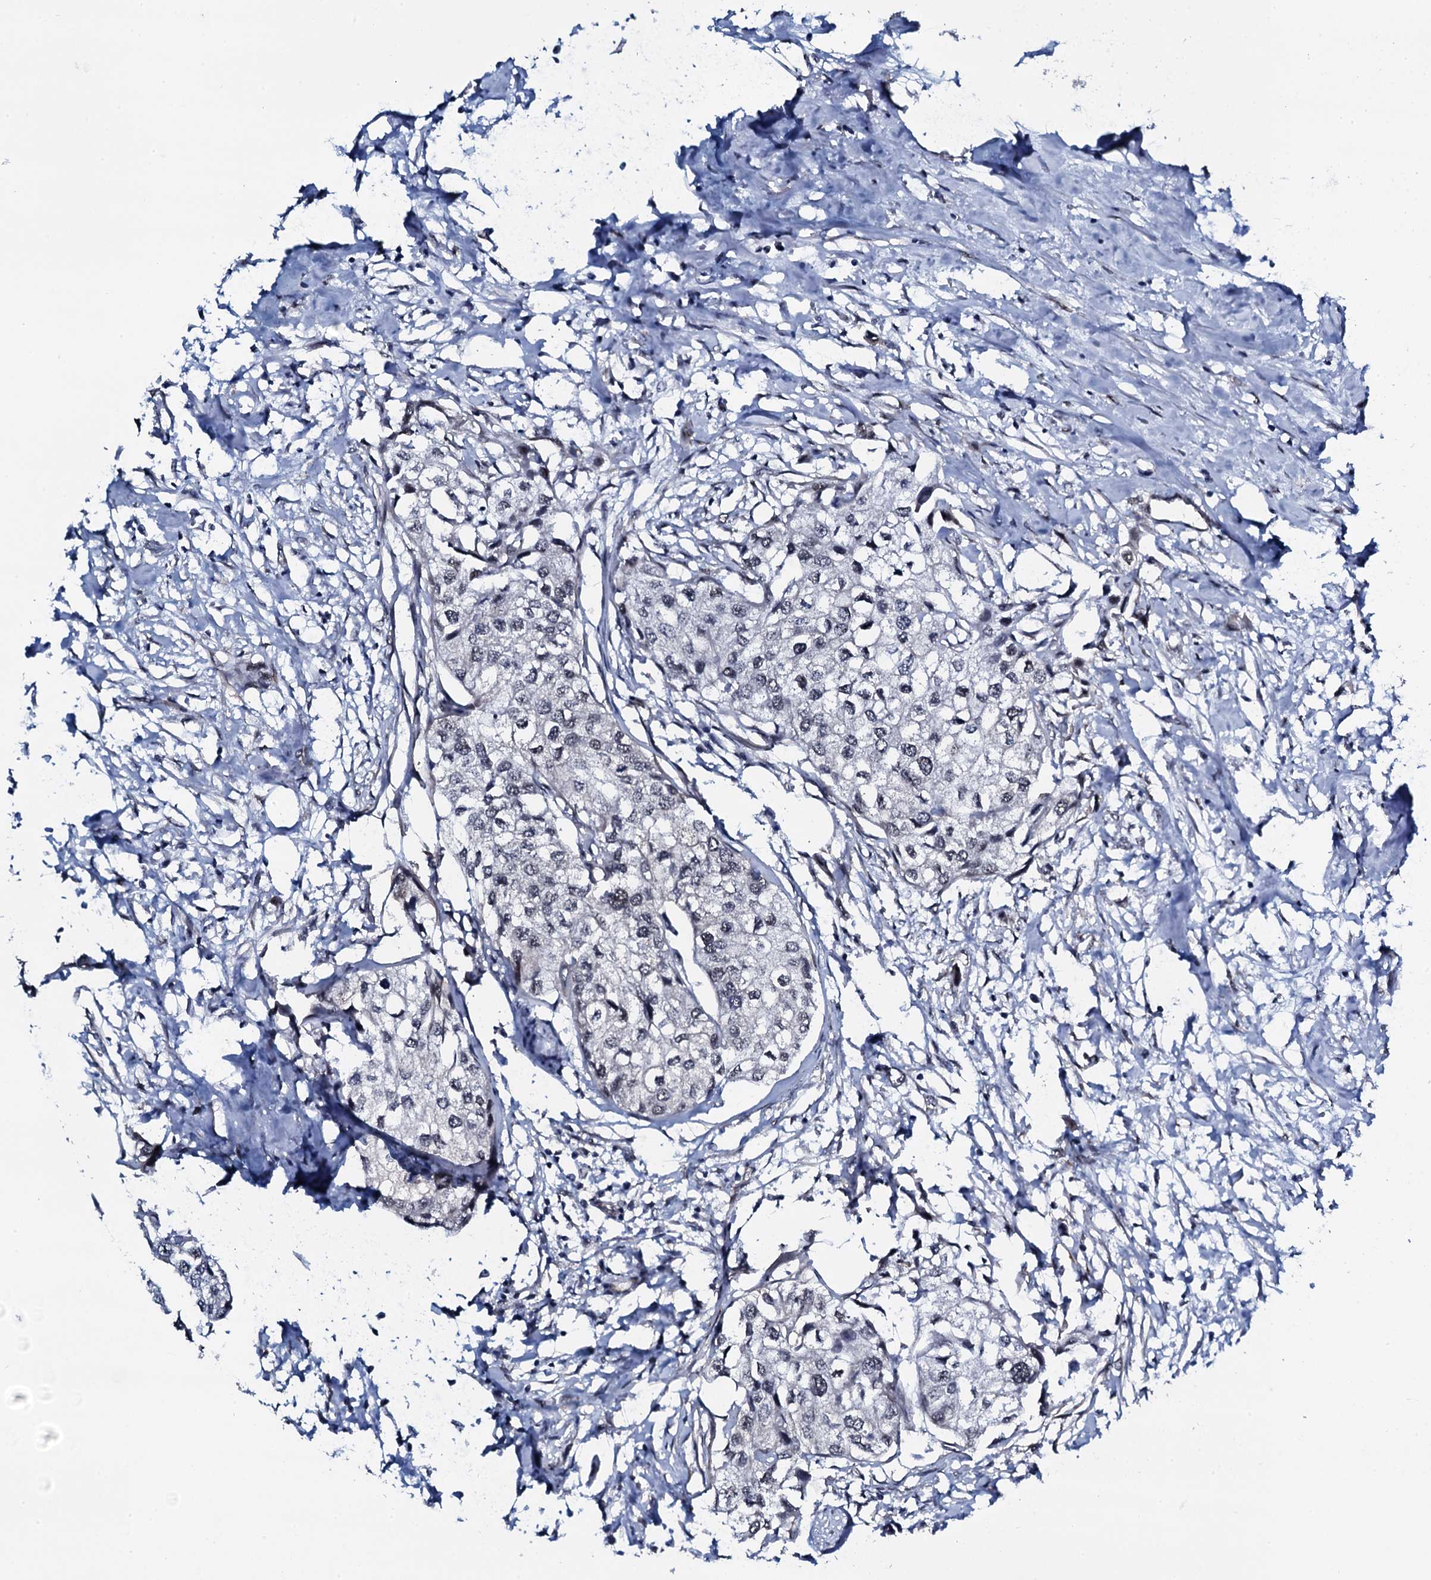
{"staining": {"intensity": "negative", "quantity": "none", "location": "none"}, "tissue": "urothelial cancer", "cell_type": "Tumor cells", "image_type": "cancer", "snomed": [{"axis": "morphology", "description": "Urothelial carcinoma, High grade"}, {"axis": "topography", "description": "Urinary bladder"}], "caption": "This is a micrograph of immunohistochemistry (IHC) staining of urothelial cancer, which shows no staining in tumor cells.", "gene": "CWC15", "patient": {"sex": "male", "age": 64}}